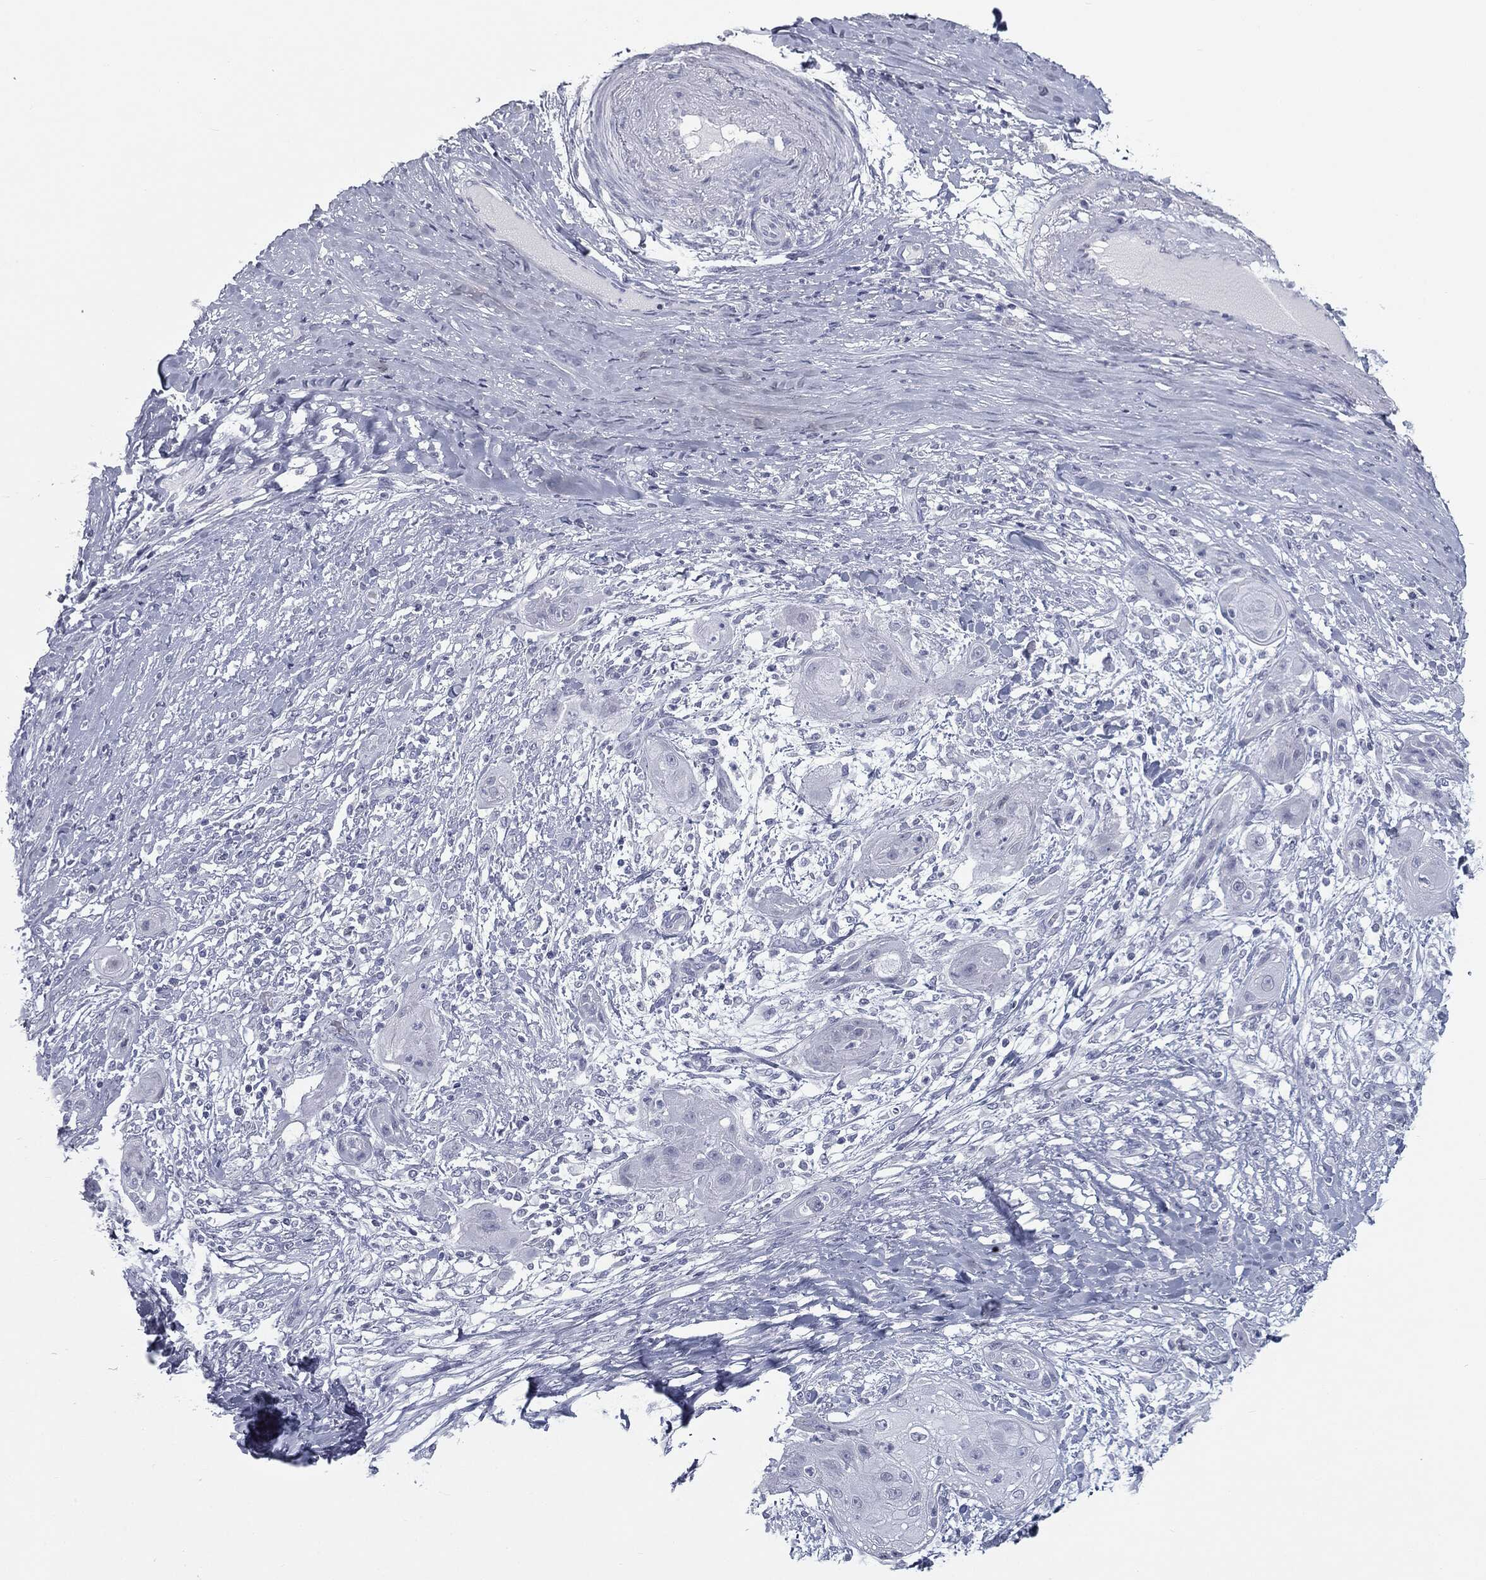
{"staining": {"intensity": "negative", "quantity": "none", "location": "none"}, "tissue": "skin cancer", "cell_type": "Tumor cells", "image_type": "cancer", "snomed": [{"axis": "morphology", "description": "Squamous cell carcinoma, NOS"}, {"axis": "topography", "description": "Skin"}], "caption": "This is an immunohistochemistry image of skin cancer. There is no positivity in tumor cells.", "gene": "TPO", "patient": {"sex": "male", "age": 62}}